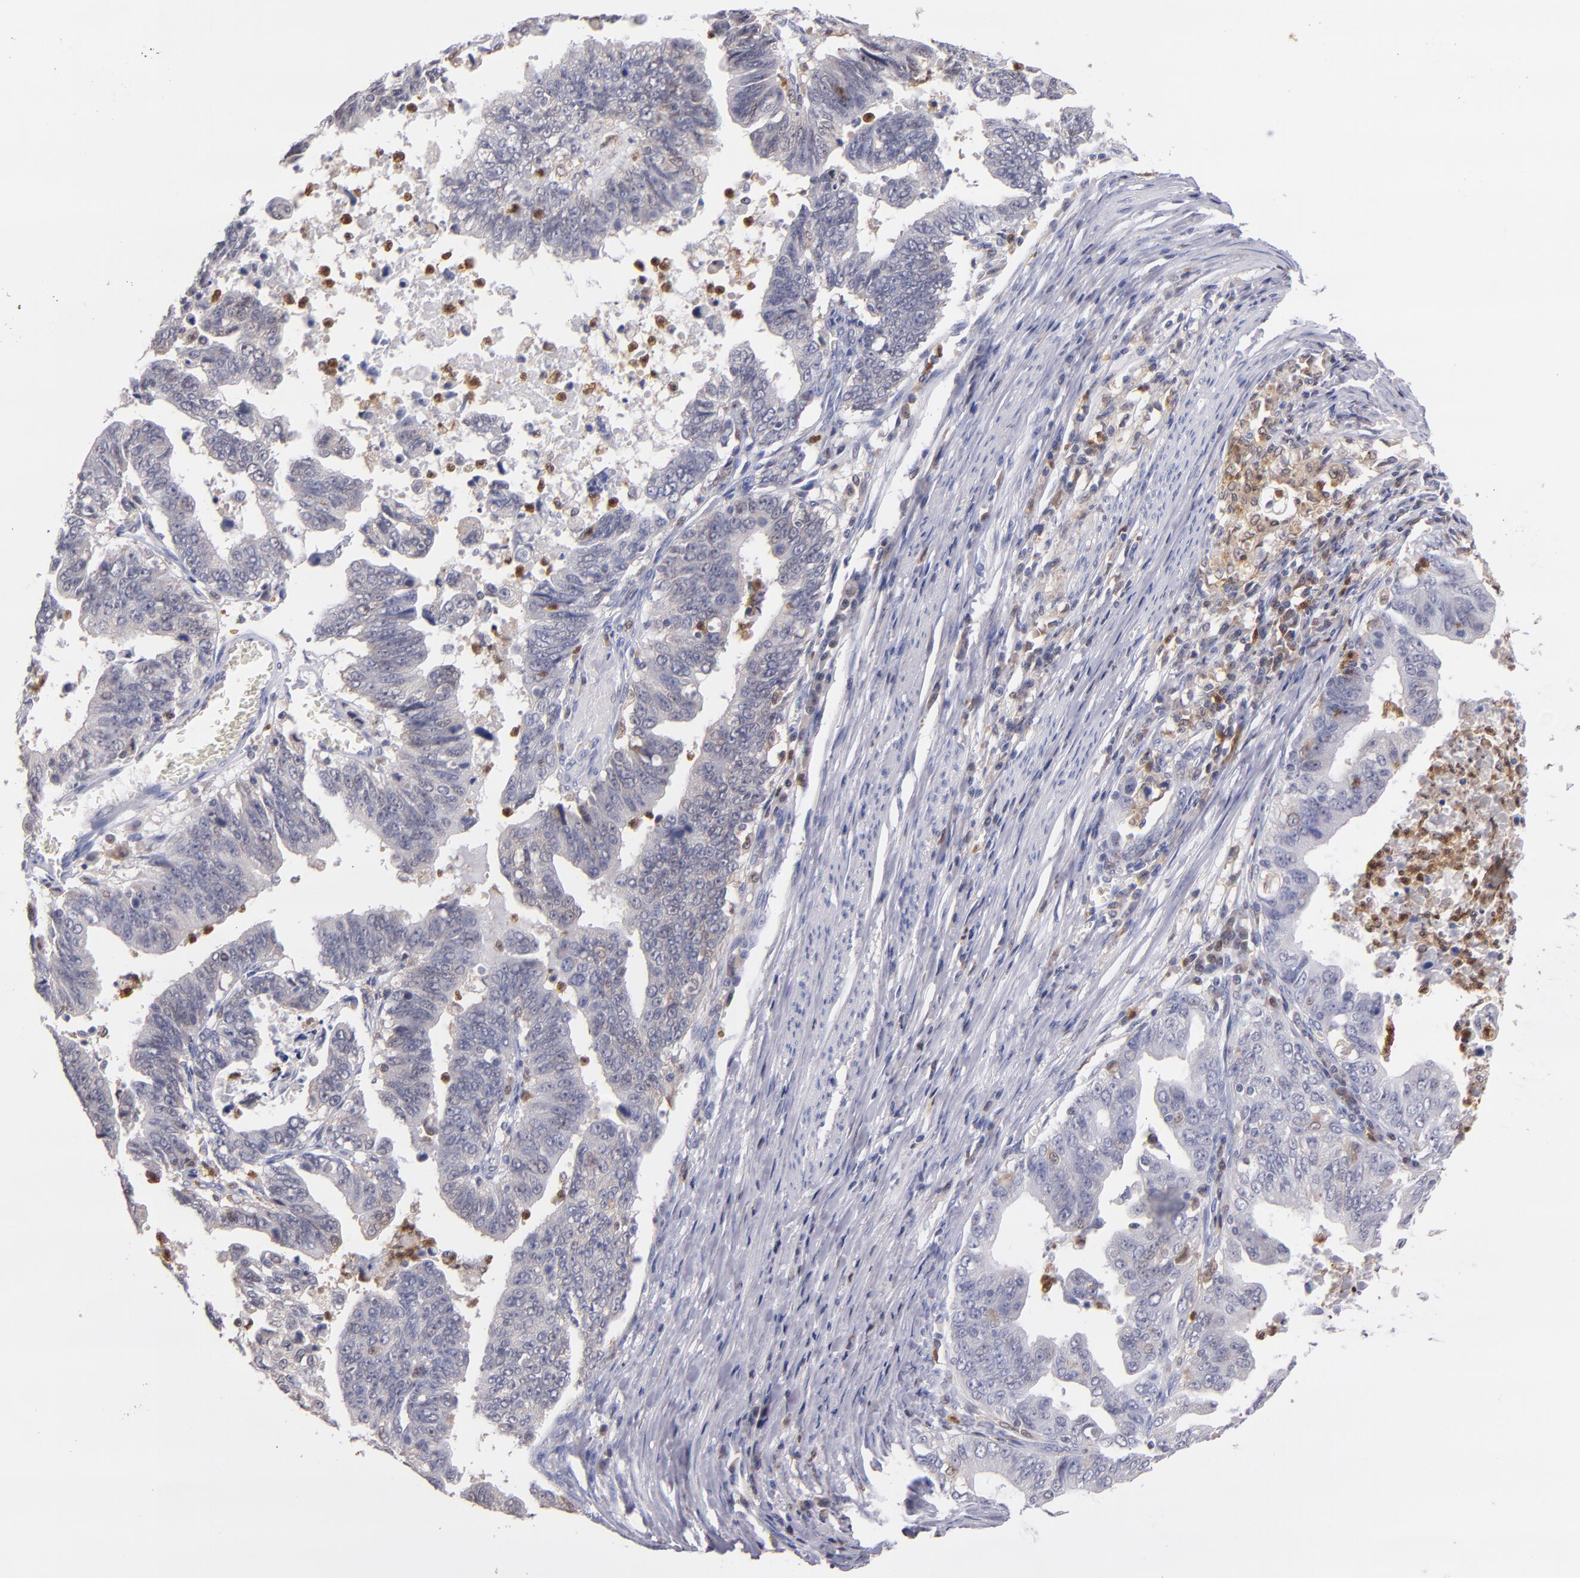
{"staining": {"intensity": "weak", "quantity": "<25%", "location": "cytoplasmic/membranous"}, "tissue": "stomach cancer", "cell_type": "Tumor cells", "image_type": "cancer", "snomed": [{"axis": "morphology", "description": "Adenocarcinoma, NOS"}, {"axis": "topography", "description": "Stomach, upper"}], "caption": "Stomach adenocarcinoma stained for a protein using immunohistochemistry (IHC) displays no staining tumor cells.", "gene": "PRKCD", "patient": {"sex": "female", "age": 50}}